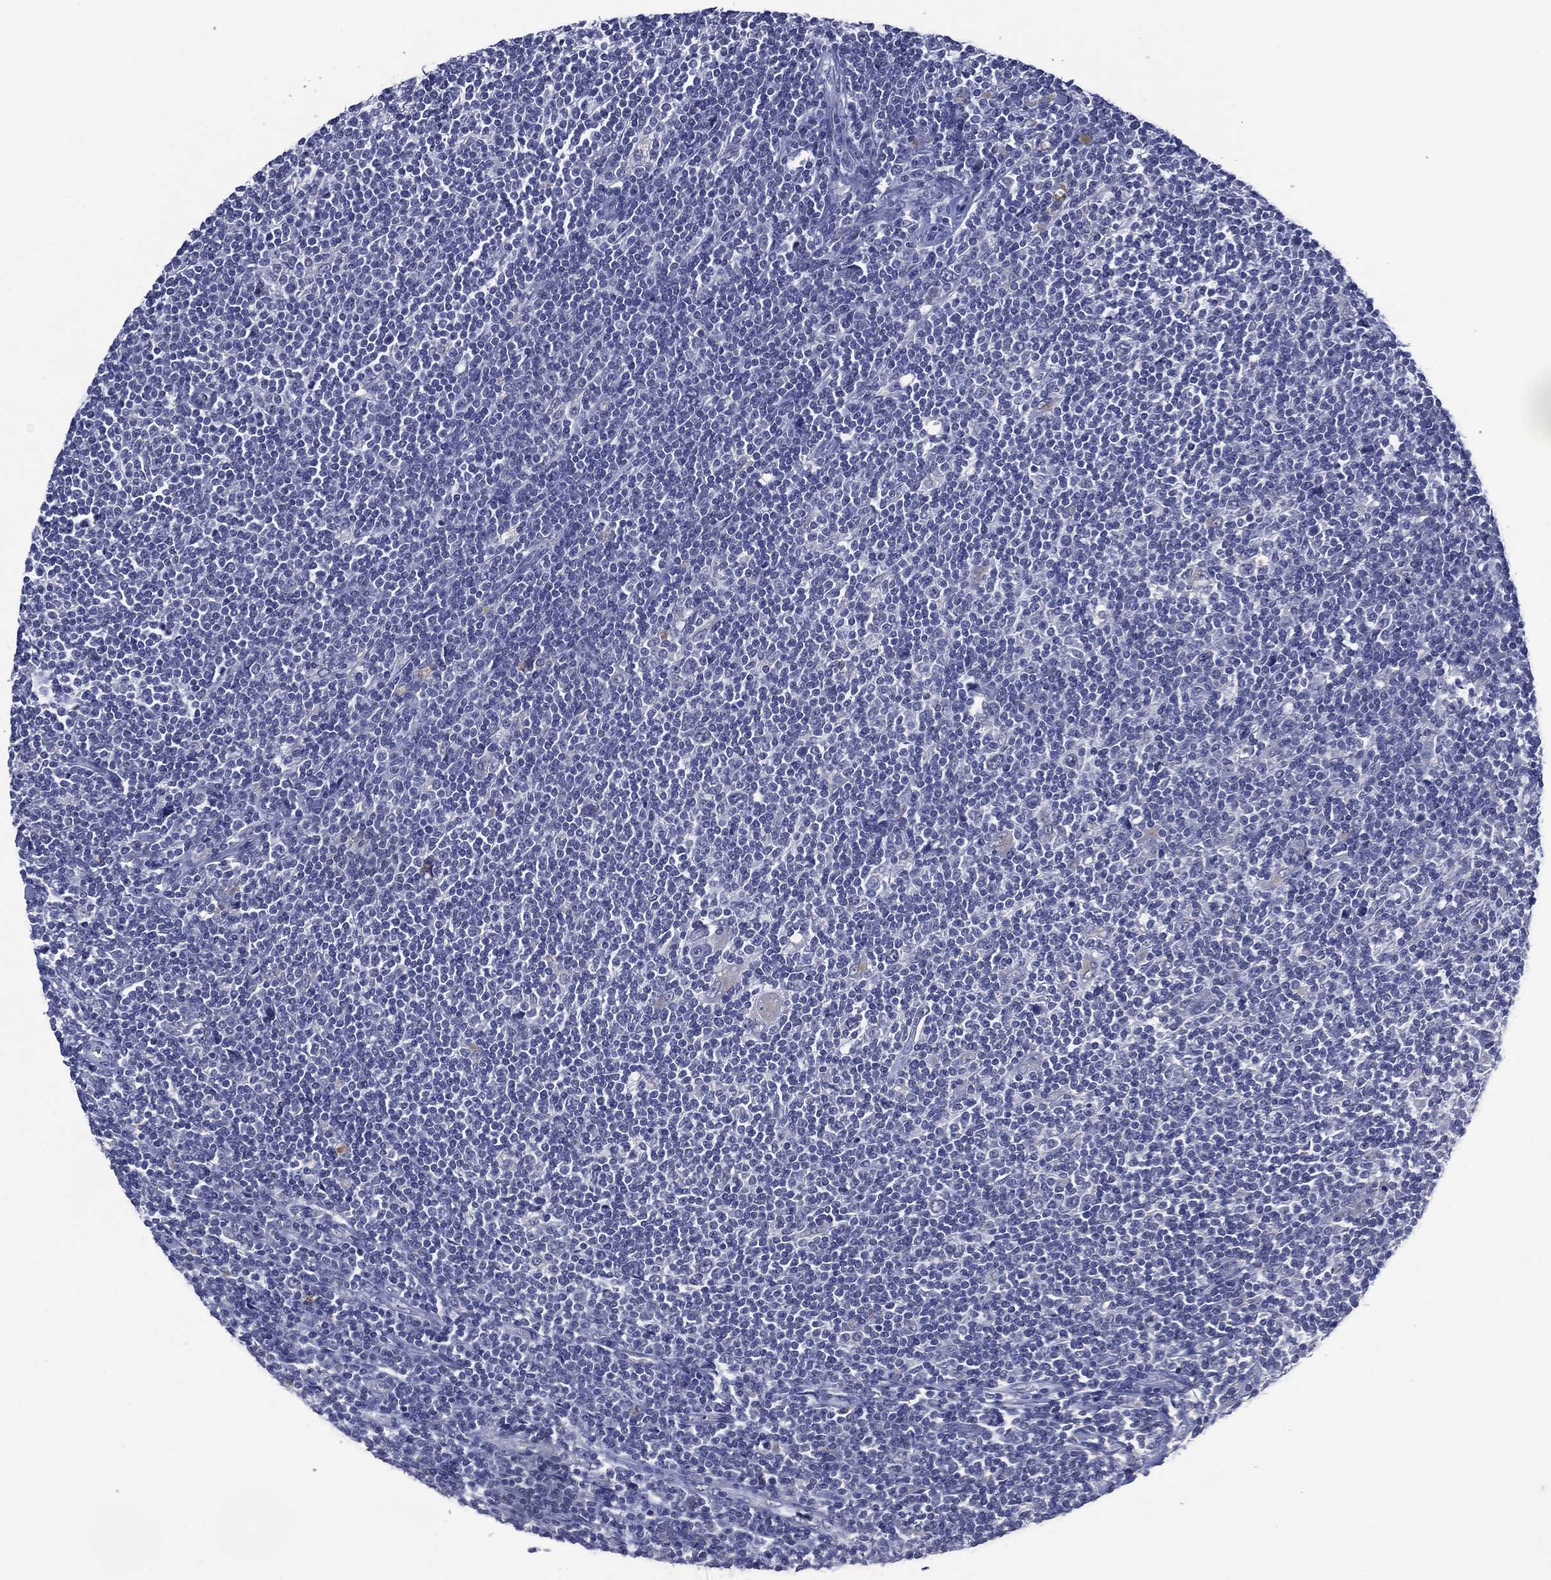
{"staining": {"intensity": "negative", "quantity": "none", "location": "none"}, "tissue": "lymphoma", "cell_type": "Tumor cells", "image_type": "cancer", "snomed": [{"axis": "morphology", "description": "Hodgkin's disease, NOS"}, {"axis": "topography", "description": "Lymph node"}], "caption": "The IHC photomicrograph has no significant staining in tumor cells of Hodgkin's disease tissue. The staining was performed using DAB (3,3'-diaminobenzidine) to visualize the protein expression in brown, while the nuclei were stained in blue with hematoxylin (Magnification: 20x).", "gene": "ASB10", "patient": {"sex": "male", "age": 40}}